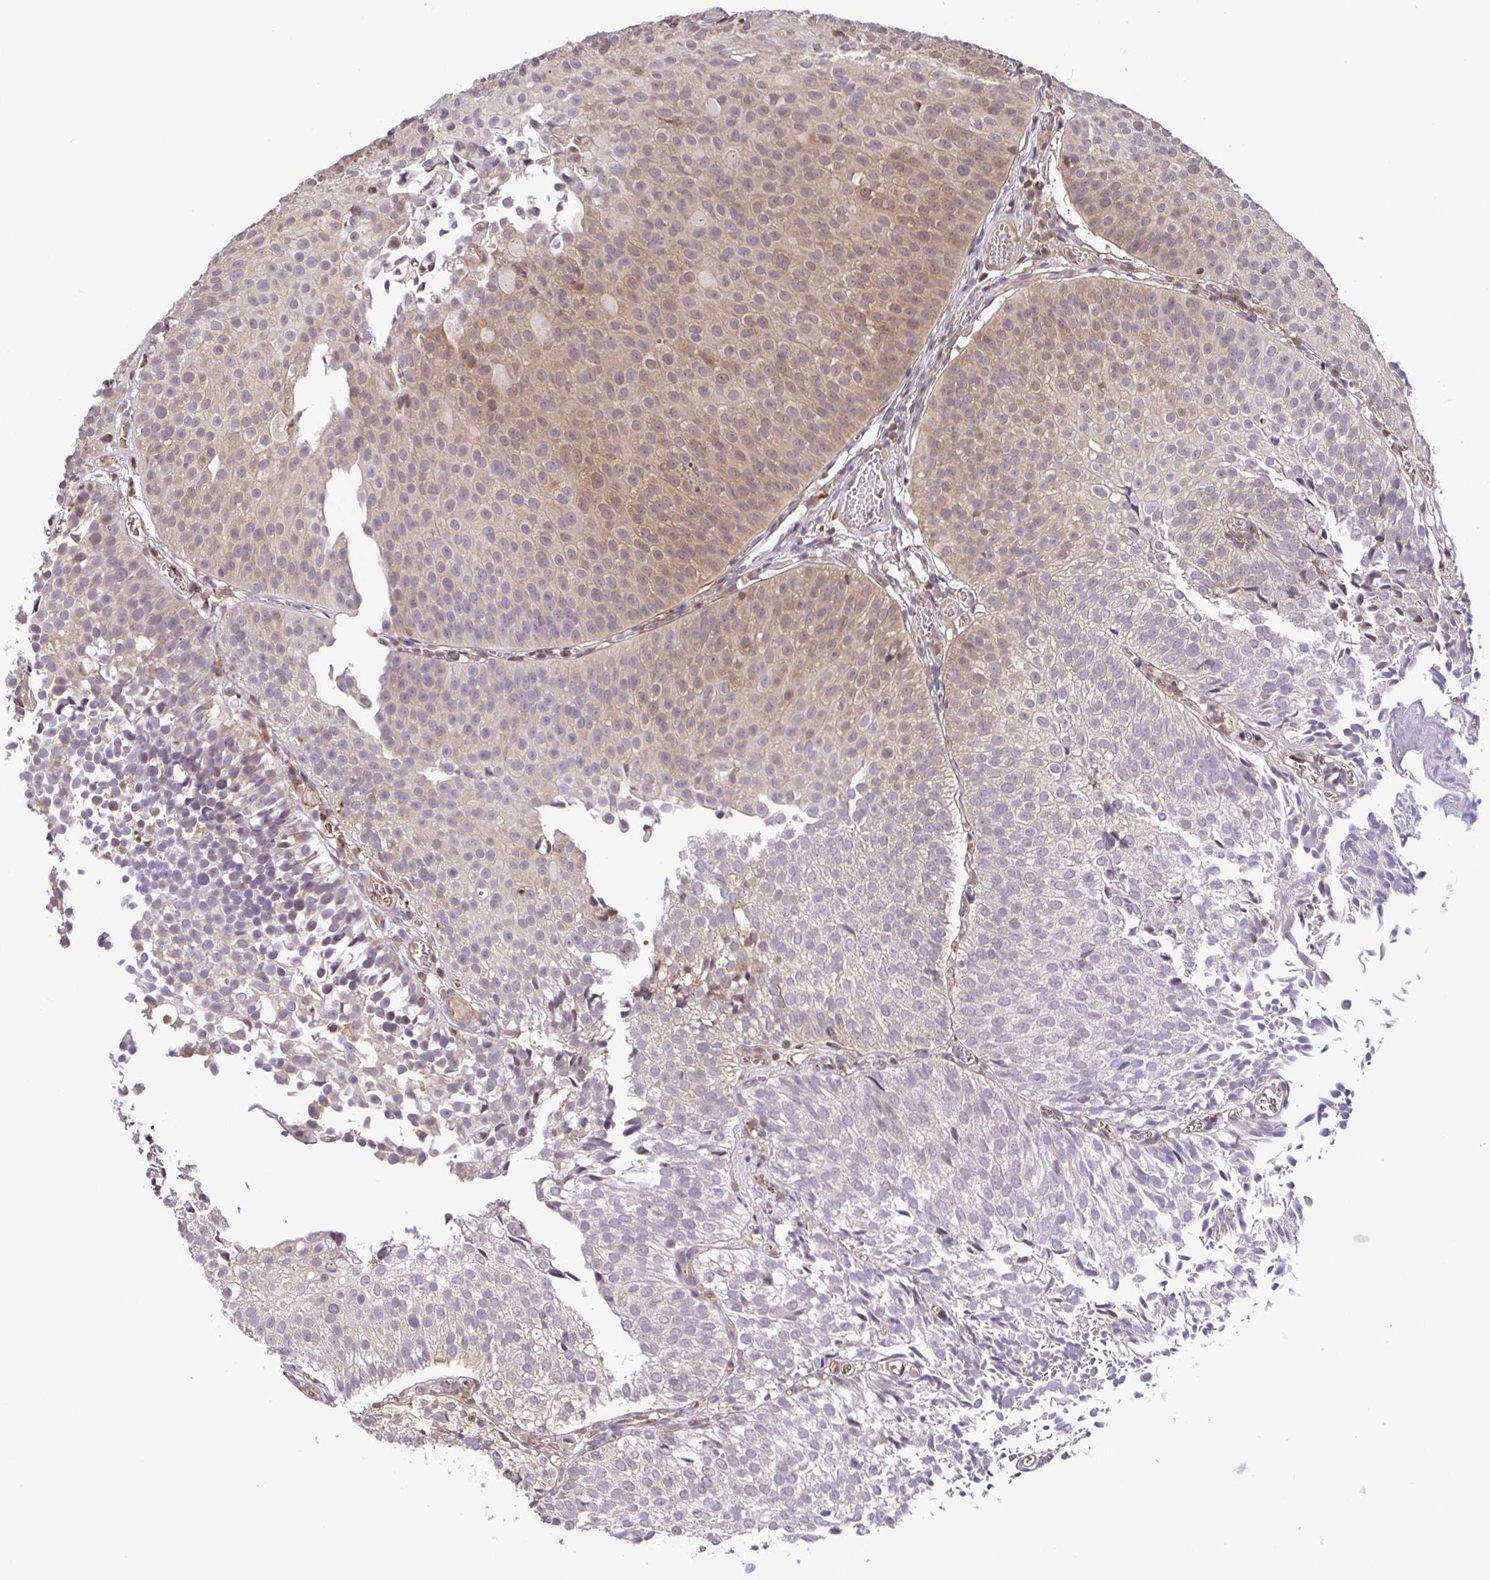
{"staining": {"intensity": "moderate", "quantity": "25%-75%", "location": "cytoplasmic/membranous,nuclear"}, "tissue": "urothelial cancer", "cell_type": "Tumor cells", "image_type": "cancer", "snomed": [{"axis": "morphology", "description": "Urothelial carcinoma, Low grade"}, {"axis": "topography", "description": "Urinary bladder"}], "caption": "Moderate cytoplasmic/membranous and nuclear protein staining is appreciated in approximately 25%-75% of tumor cells in urothelial cancer.", "gene": "PSMB9", "patient": {"sex": "male", "age": 80}}